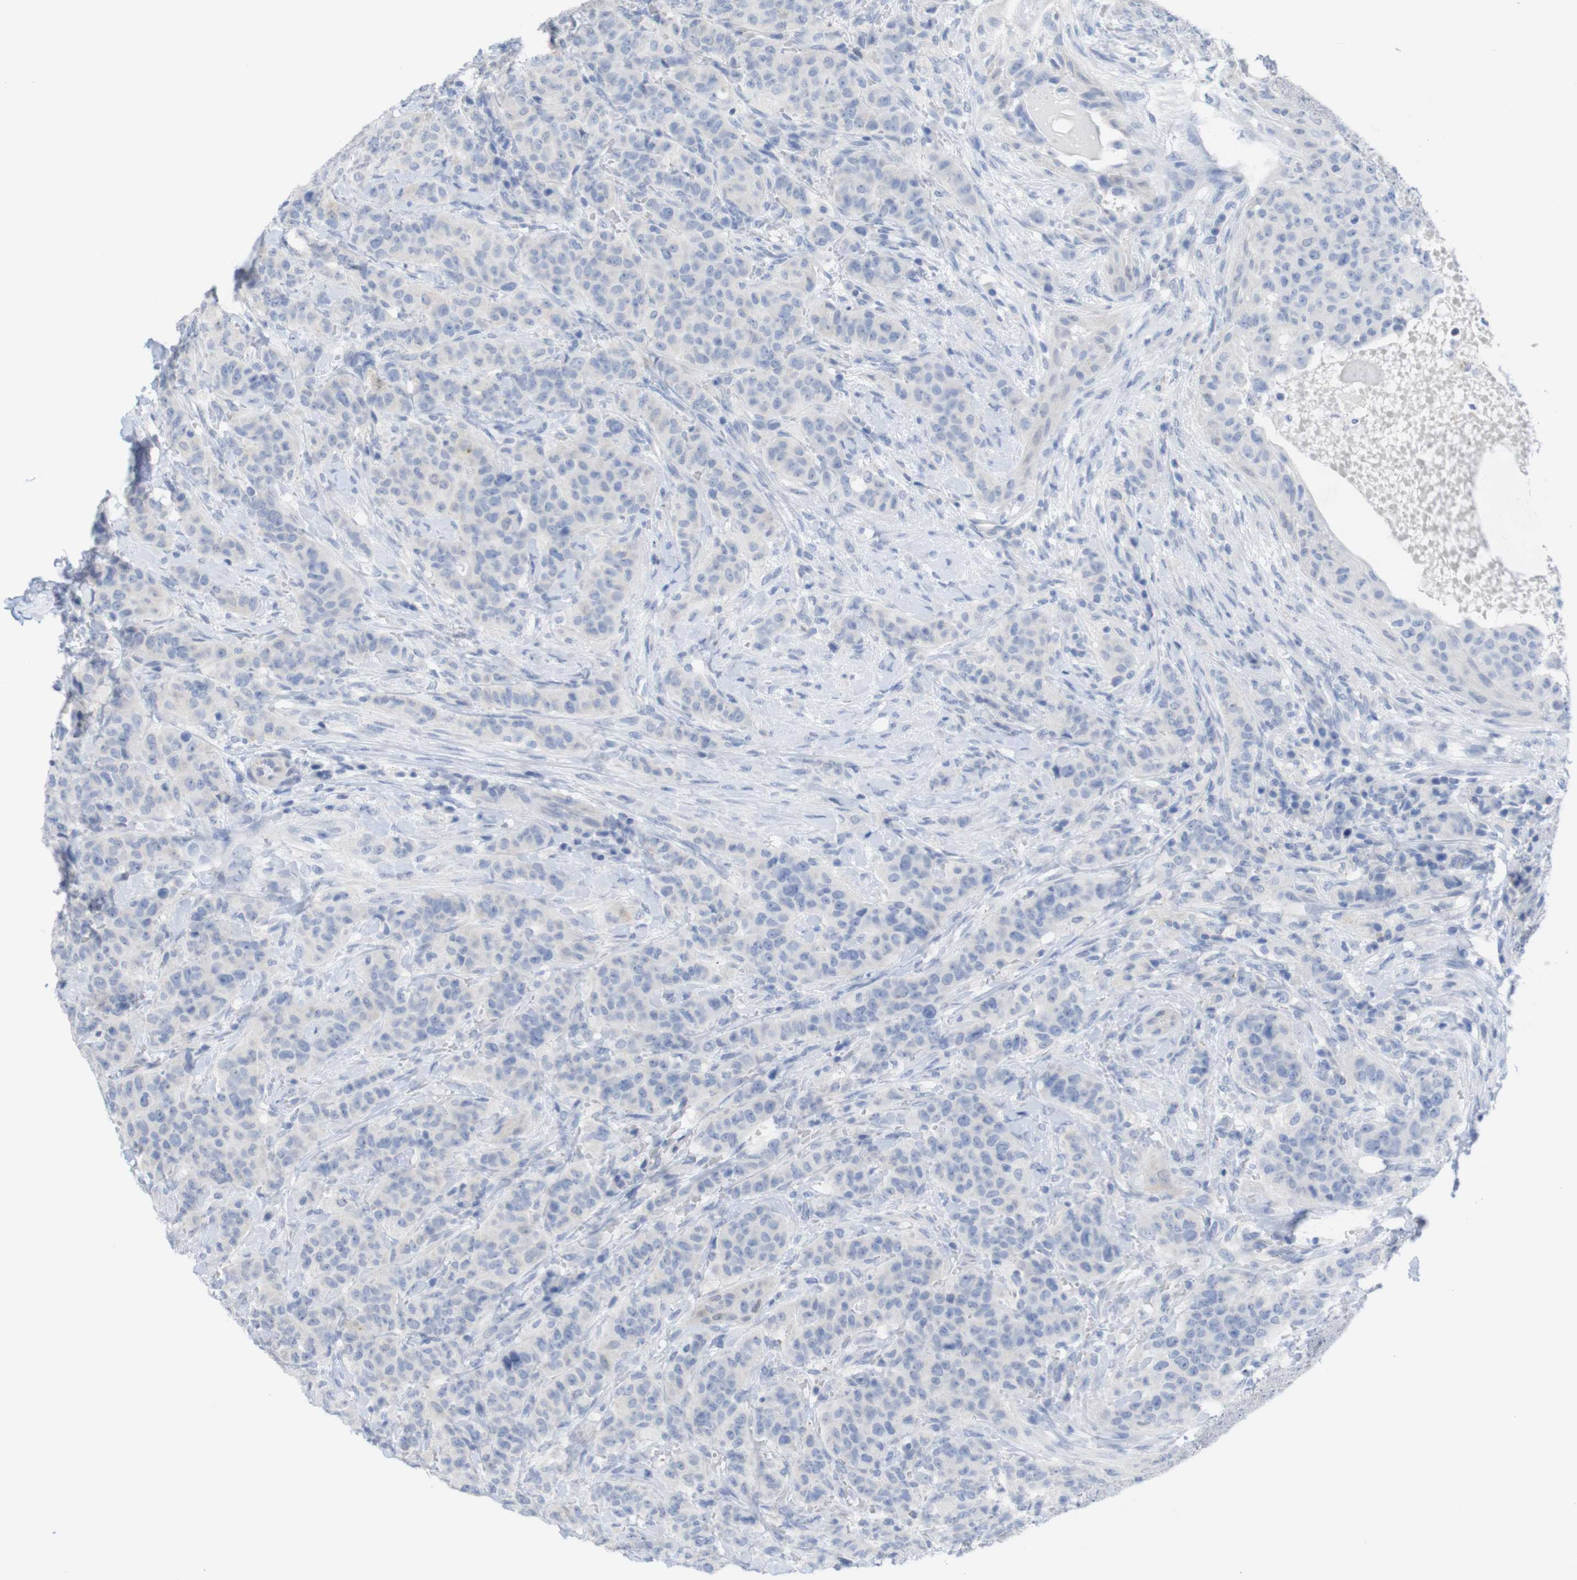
{"staining": {"intensity": "negative", "quantity": "none", "location": "none"}, "tissue": "breast cancer", "cell_type": "Tumor cells", "image_type": "cancer", "snomed": [{"axis": "morphology", "description": "Normal tissue, NOS"}, {"axis": "morphology", "description": "Duct carcinoma"}, {"axis": "topography", "description": "Breast"}], "caption": "IHC image of breast cancer (invasive ductal carcinoma) stained for a protein (brown), which displays no staining in tumor cells.", "gene": "PNMA1", "patient": {"sex": "female", "age": 40}}